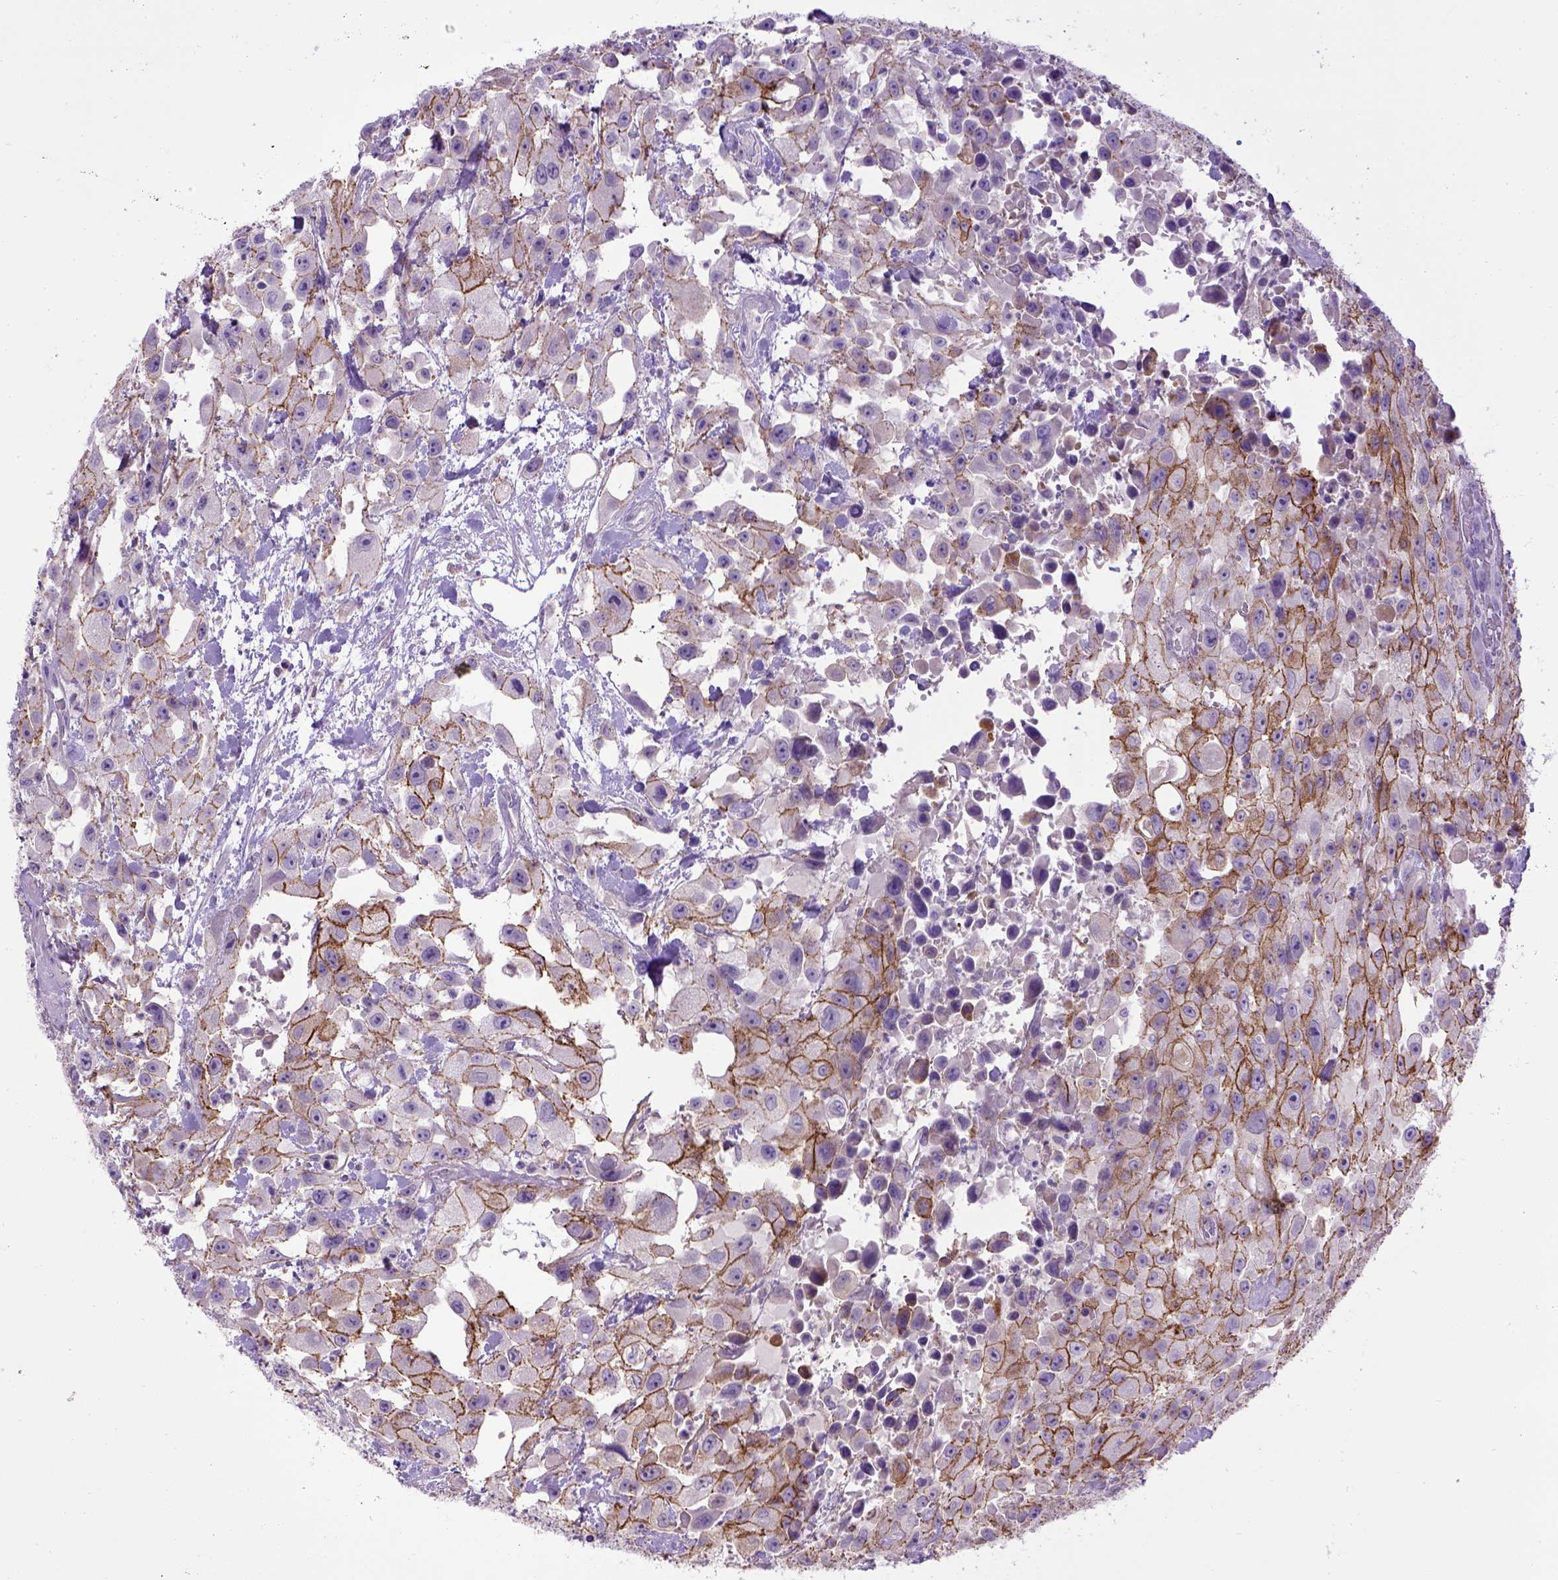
{"staining": {"intensity": "strong", "quantity": "25%-75%", "location": "cytoplasmic/membranous"}, "tissue": "urothelial cancer", "cell_type": "Tumor cells", "image_type": "cancer", "snomed": [{"axis": "morphology", "description": "Urothelial carcinoma, High grade"}, {"axis": "topography", "description": "Urinary bladder"}], "caption": "Immunohistochemical staining of human high-grade urothelial carcinoma reveals high levels of strong cytoplasmic/membranous staining in approximately 25%-75% of tumor cells.", "gene": "CDH1", "patient": {"sex": "male", "age": 79}}